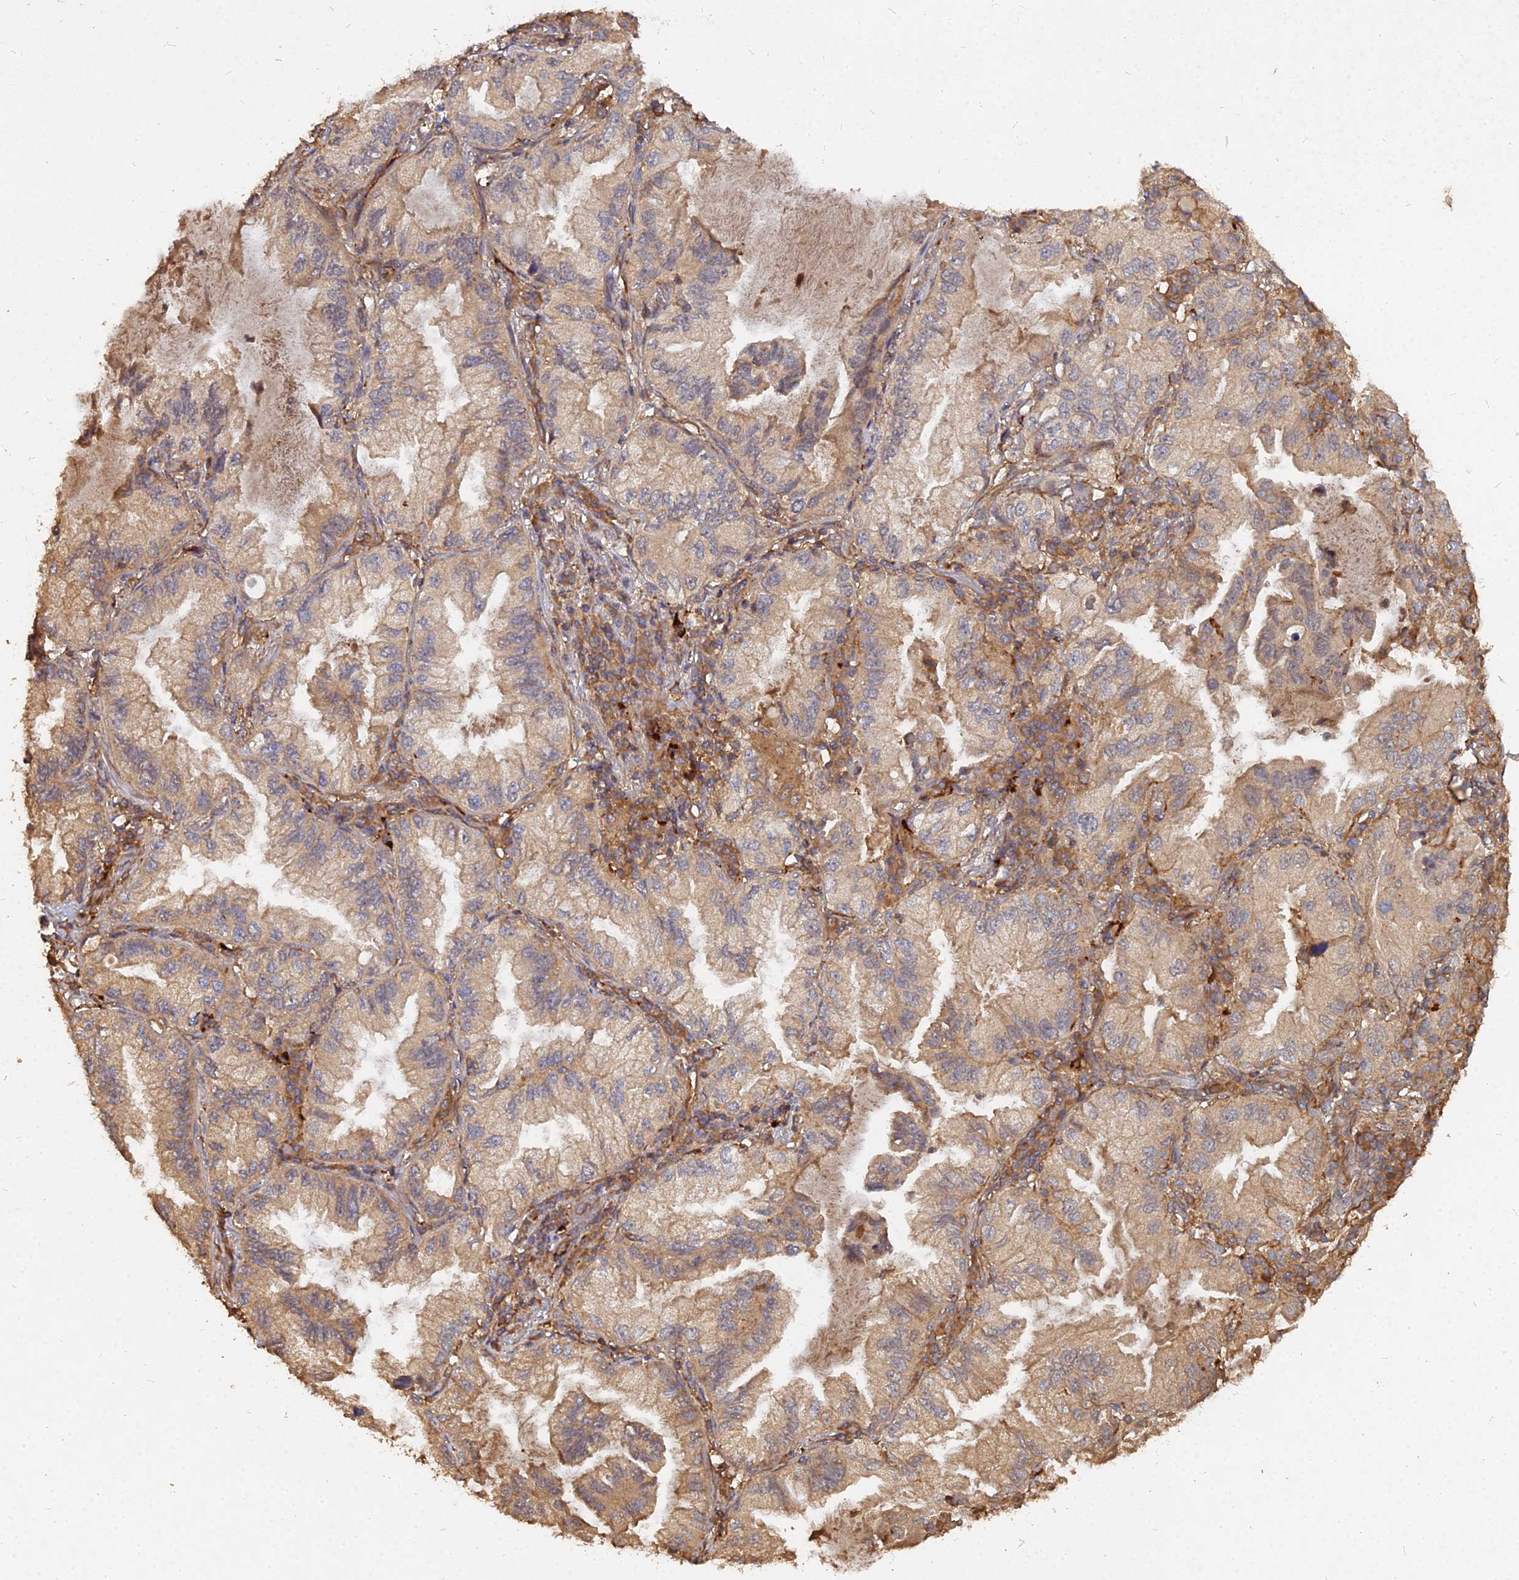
{"staining": {"intensity": "weak", "quantity": ">75%", "location": "cytoplasmic/membranous"}, "tissue": "lung cancer", "cell_type": "Tumor cells", "image_type": "cancer", "snomed": [{"axis": "morphology", "description": "Adenocarcinoma, NOS"}, {"axis": "topography", "description": "Lung"}], "caption": "This image shows lung adenocarcinoma stained with immunohistochemistry (IHC) to label a protein in brown. The cytoplasmic/membranous of tumor cells show weak positivity for the protein. Nuclei are counter-stained blue.", "gene": "UBE2W", "patient": {"sex": "female", "age": 69}}